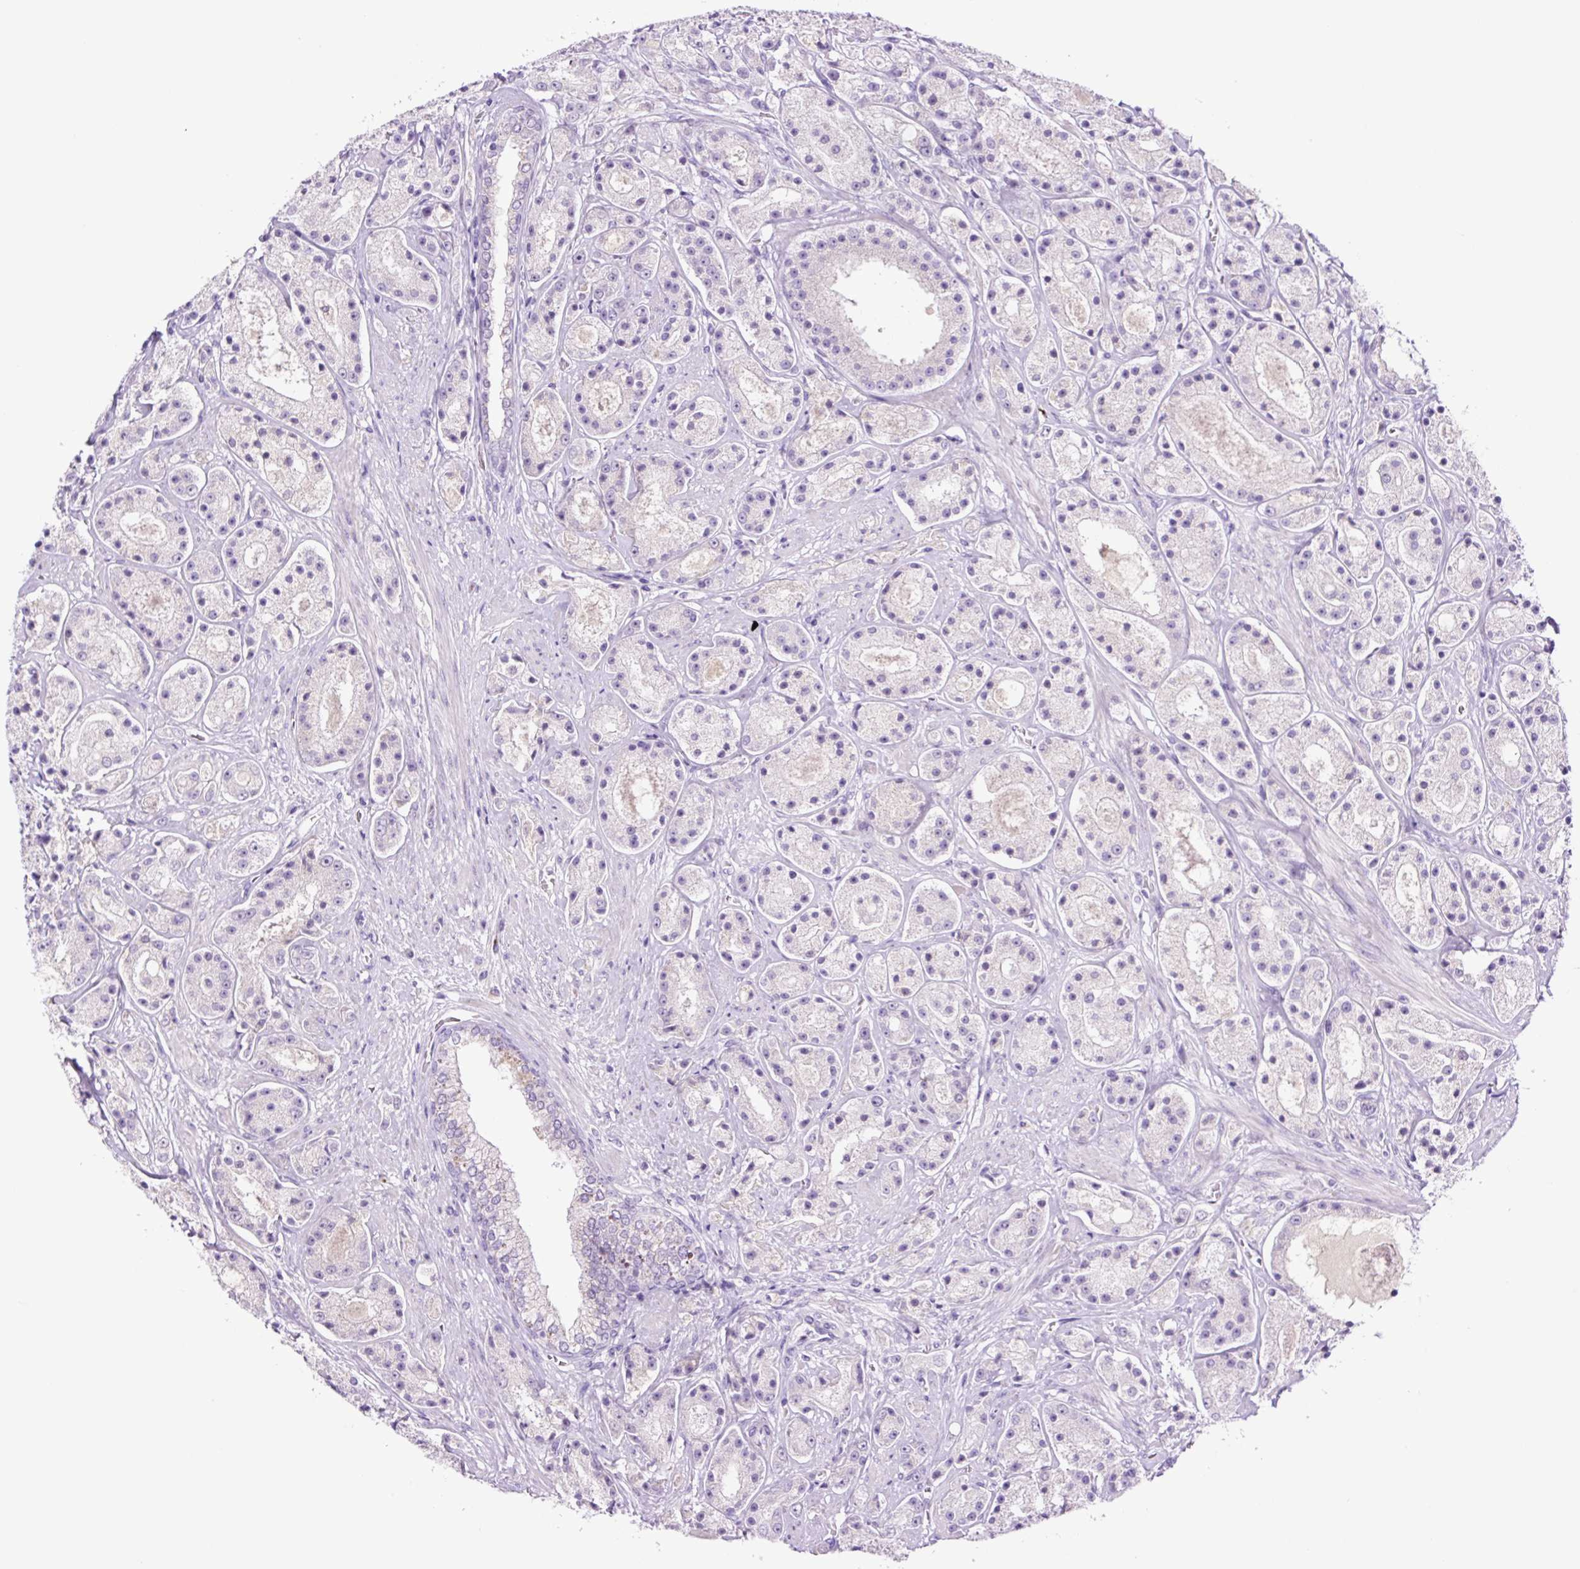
{"staining": {"intensity": "negative", "quantity": "none", "location": "none"}, "tissue": "prostate cancer", "cell_type": "Tumor cells", "image_type": "cancer", "snomed": [{"axis": "morphology", "description": "Adenocarcinoma, High grade"}, {"axis": "topography", "description": "Prostate"}], "caption": "Tumor cells show no significant expression in prostate adenocarcinoma (high-grade). (Stains: DAB IHC with hematoxylin counter stain, Microscopy: brightfield microscopy at high magnification).", "gene": "MFSD3", "patient": {"sex": "male", "age": 67}}